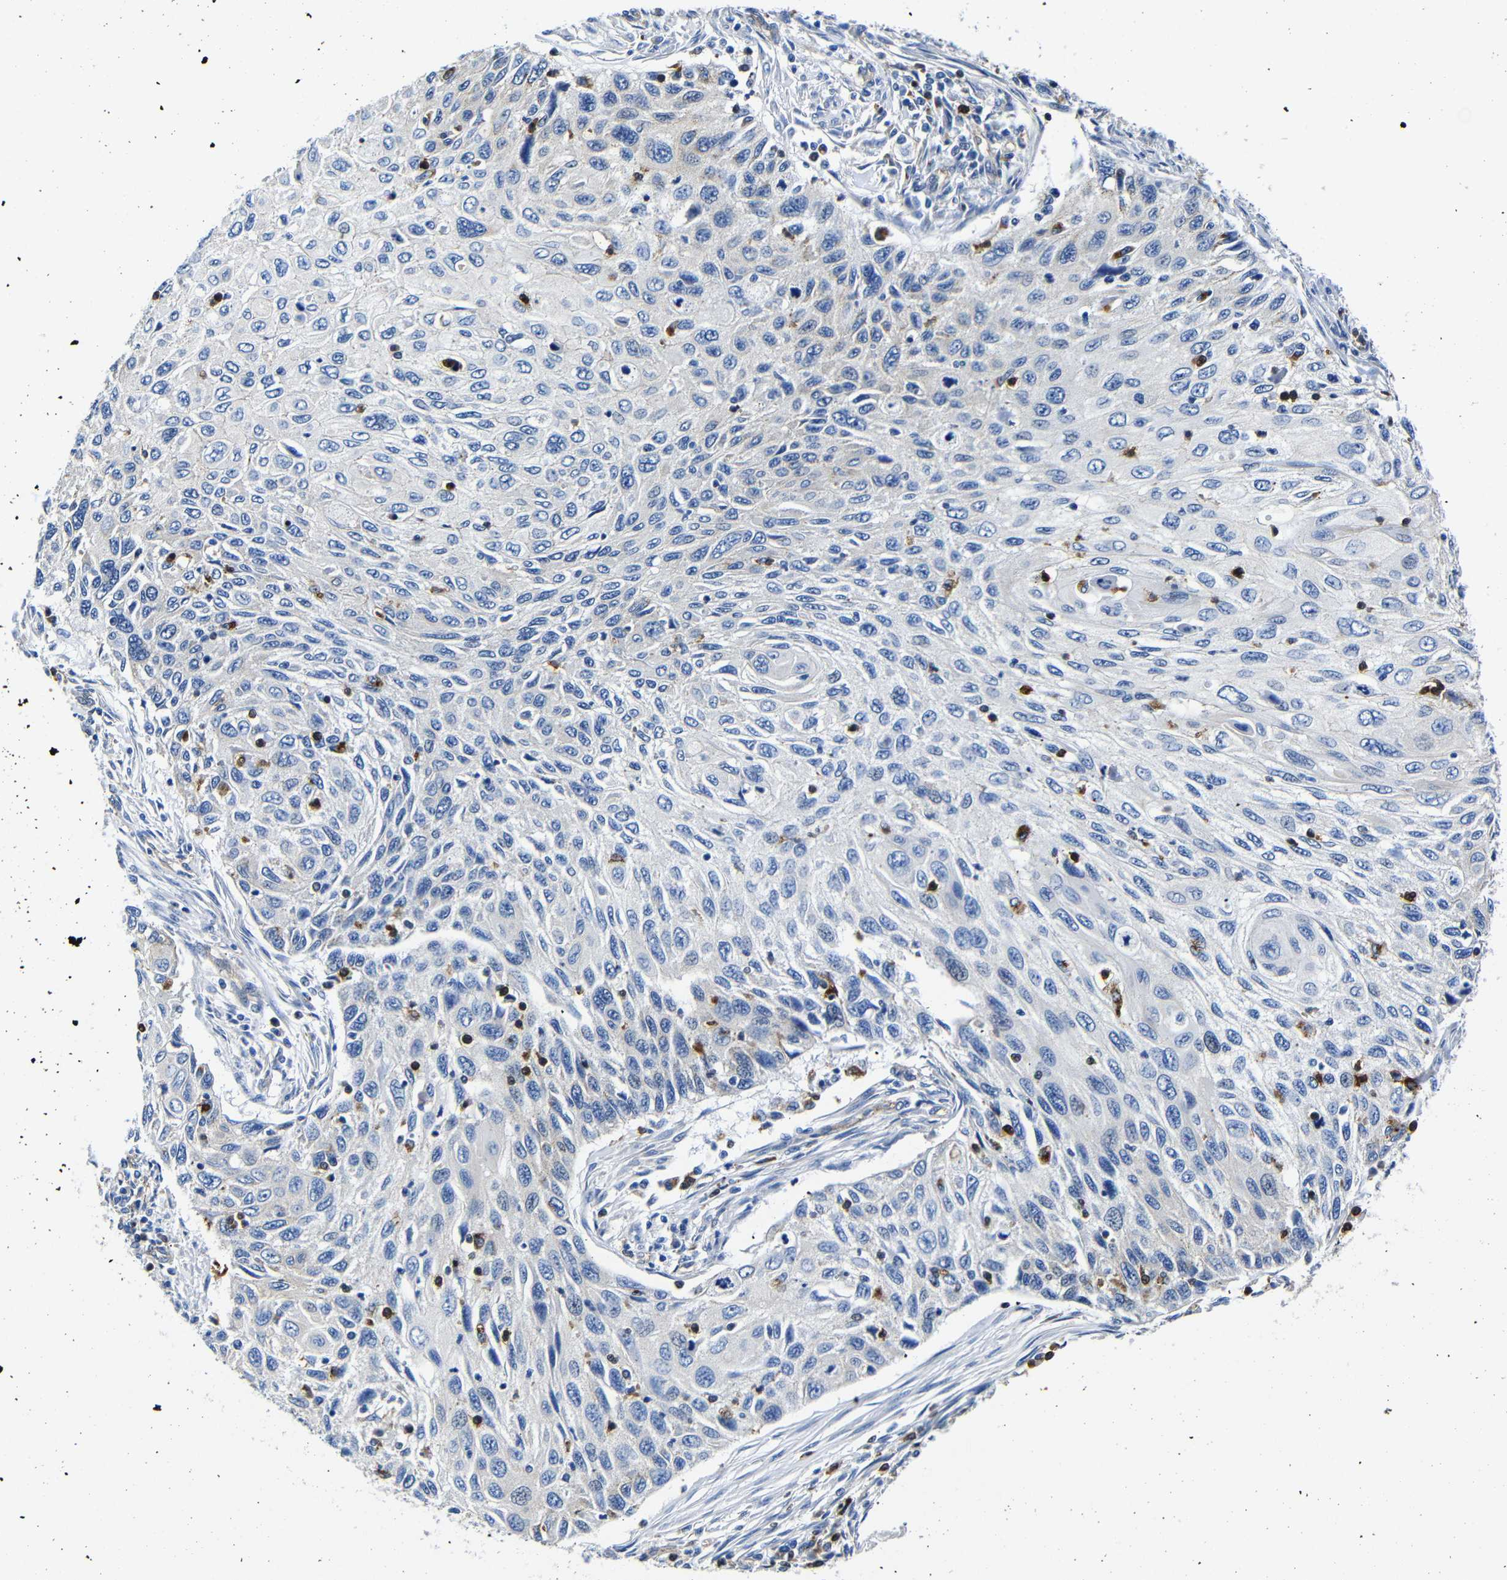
{"staining": {"intensity": "negative", "quantity": "none", "location": "none"}, "tissue": "cervical cancer", "cell_type": "Tumor cells", "image_type": "cancer", "snomed": [{"axis": "morphology", "description": "Squamous cell carcinoma, NOS"}, {"axis": "topography", "description": "Cervix"}], "caption": "Immunohistochemistry micrograph of neoplastic tissue: human cervical squamous cell carcinoma stained with DAB (3,3'-diaminobenzidine) shows no significant protein expression in tumor cells. (DAB (3,3'-diaminobenzidine) IHC with hematoxylin counter stain).", "gene": "GIMAP2", "patient": {"sex": "female", "age": 70}}